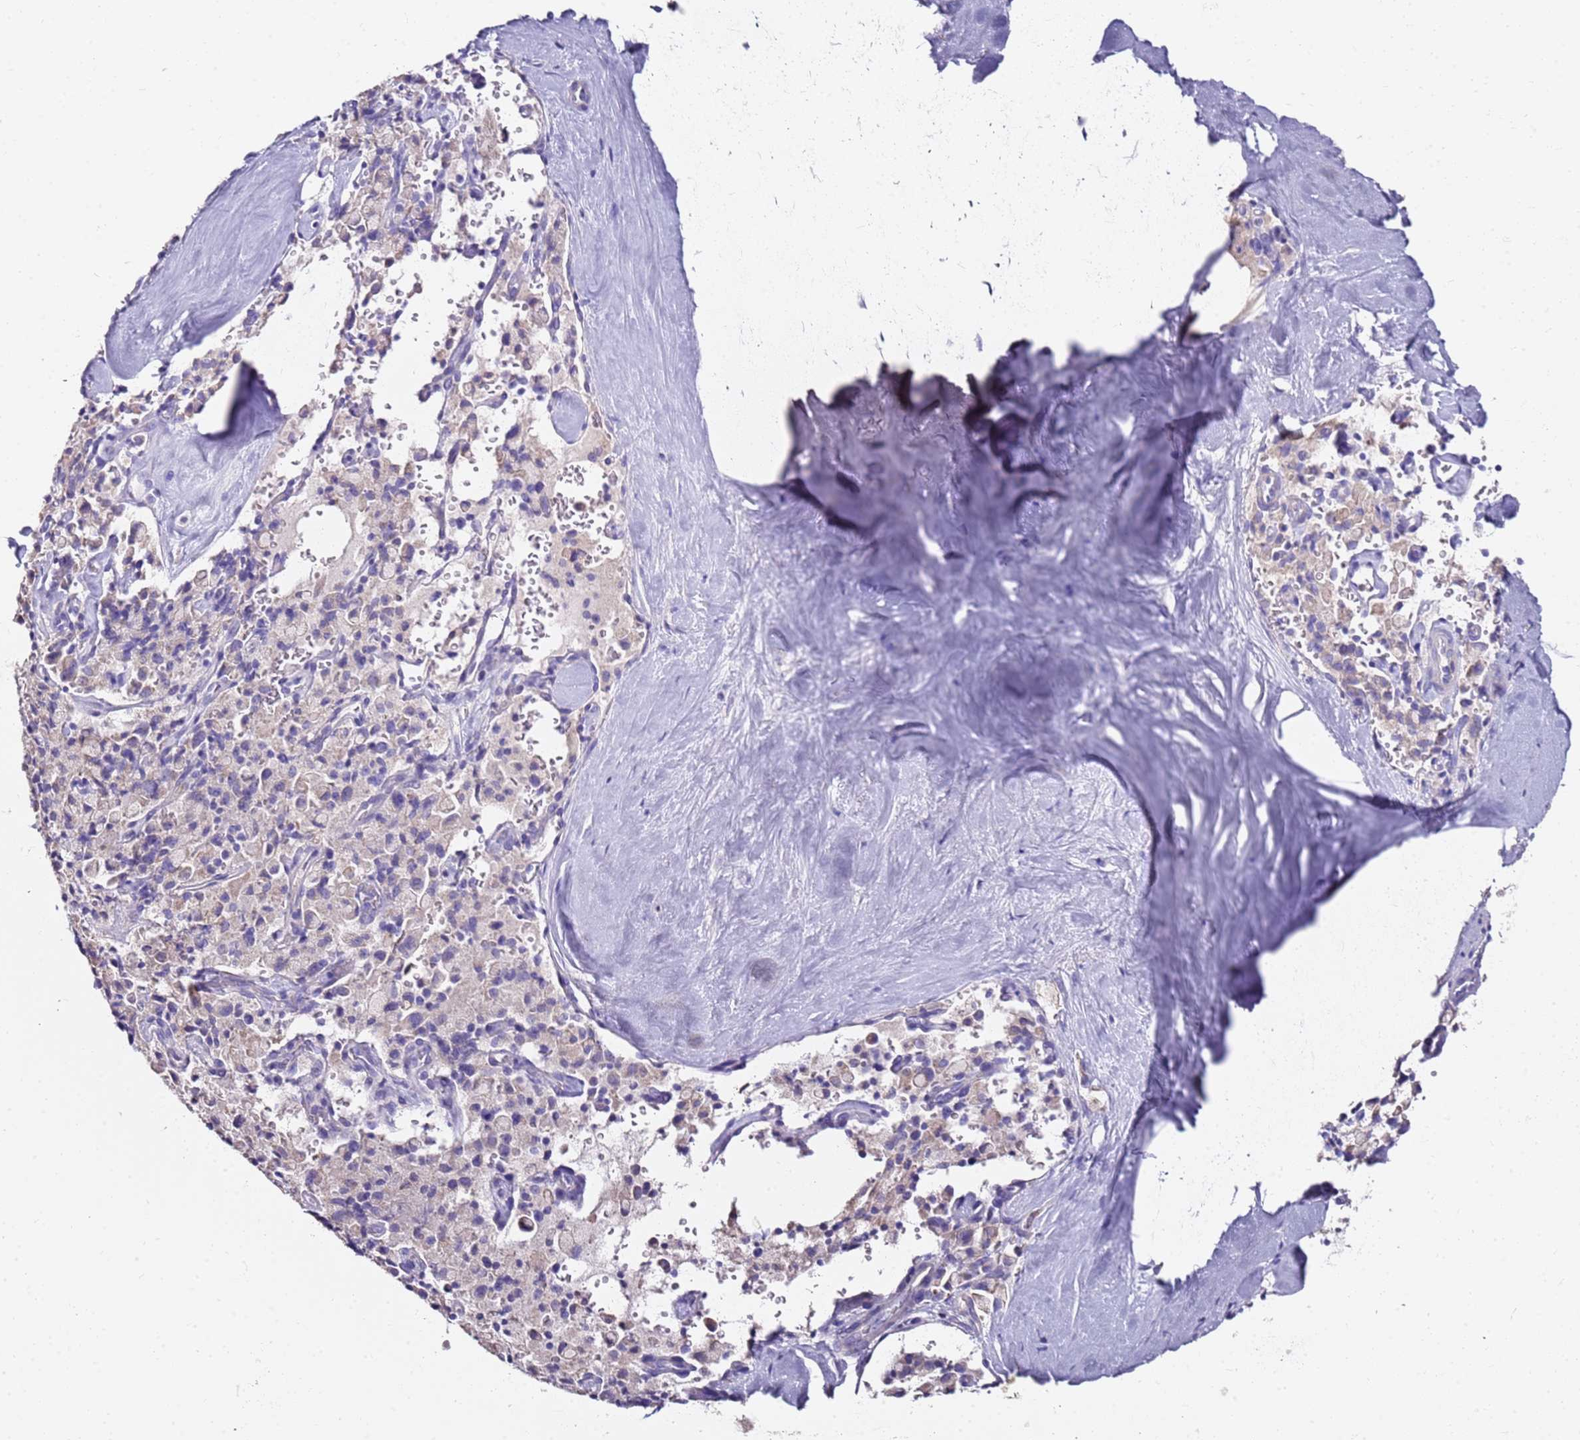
{"staining": {"intensity": "negative", "quantity": "none", "location": "none"}, "tissue": "pancreatic cancer", "cell_type": "Tumor cells", "image_type": "cancer", "snomed": [{"axis": "morphology", "description": "Adenocarcinoma, NOS"}, {"axis": "topography", "description": "Pancreas"}], "caption": "This is an immunohistochemistry micrograph of human pancreatic cancer. There is no staining in tumor cells.", "gene": "MYBPC3", "patient": {"sex": "male", "age": 65}}